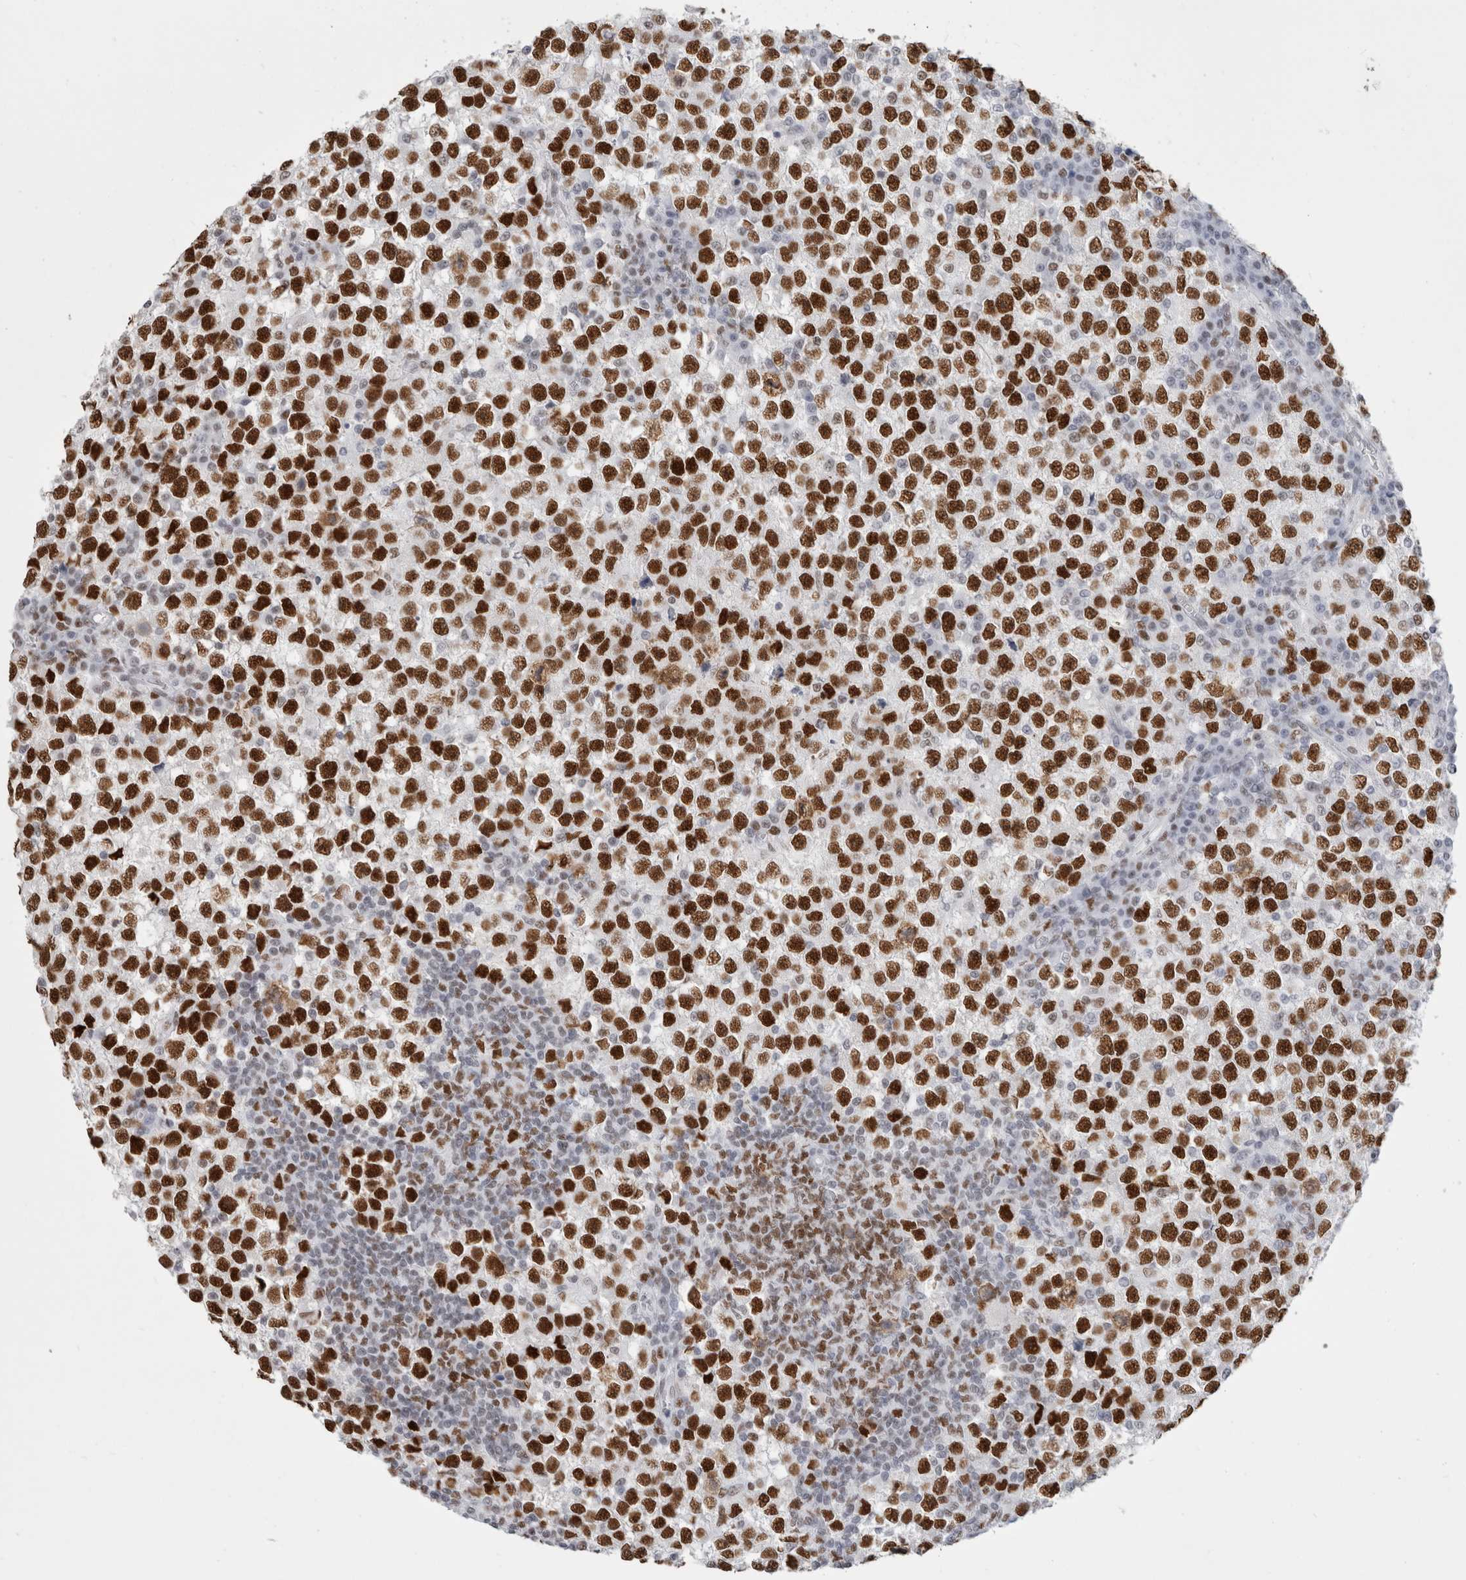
{"staining": {"intensity": "strong", "quantity": ">75%", "location": "nuclear"}, "tissue": "testis cancer", "cell_type": "Tumor cells", "image_type": "cancer", "snomed": [{"axis": "morphology", "description": "Seminoma, NOS"}, {"axis": "topography", "description": "Testis"}], "caption": "Testis seminoma was stained to show a protein in brown. There is high levels of strong nuclear expression in about >75% of tumor cells.", "gene": "SMARCC1", "patient": {"sex": "male", "age": 65}}